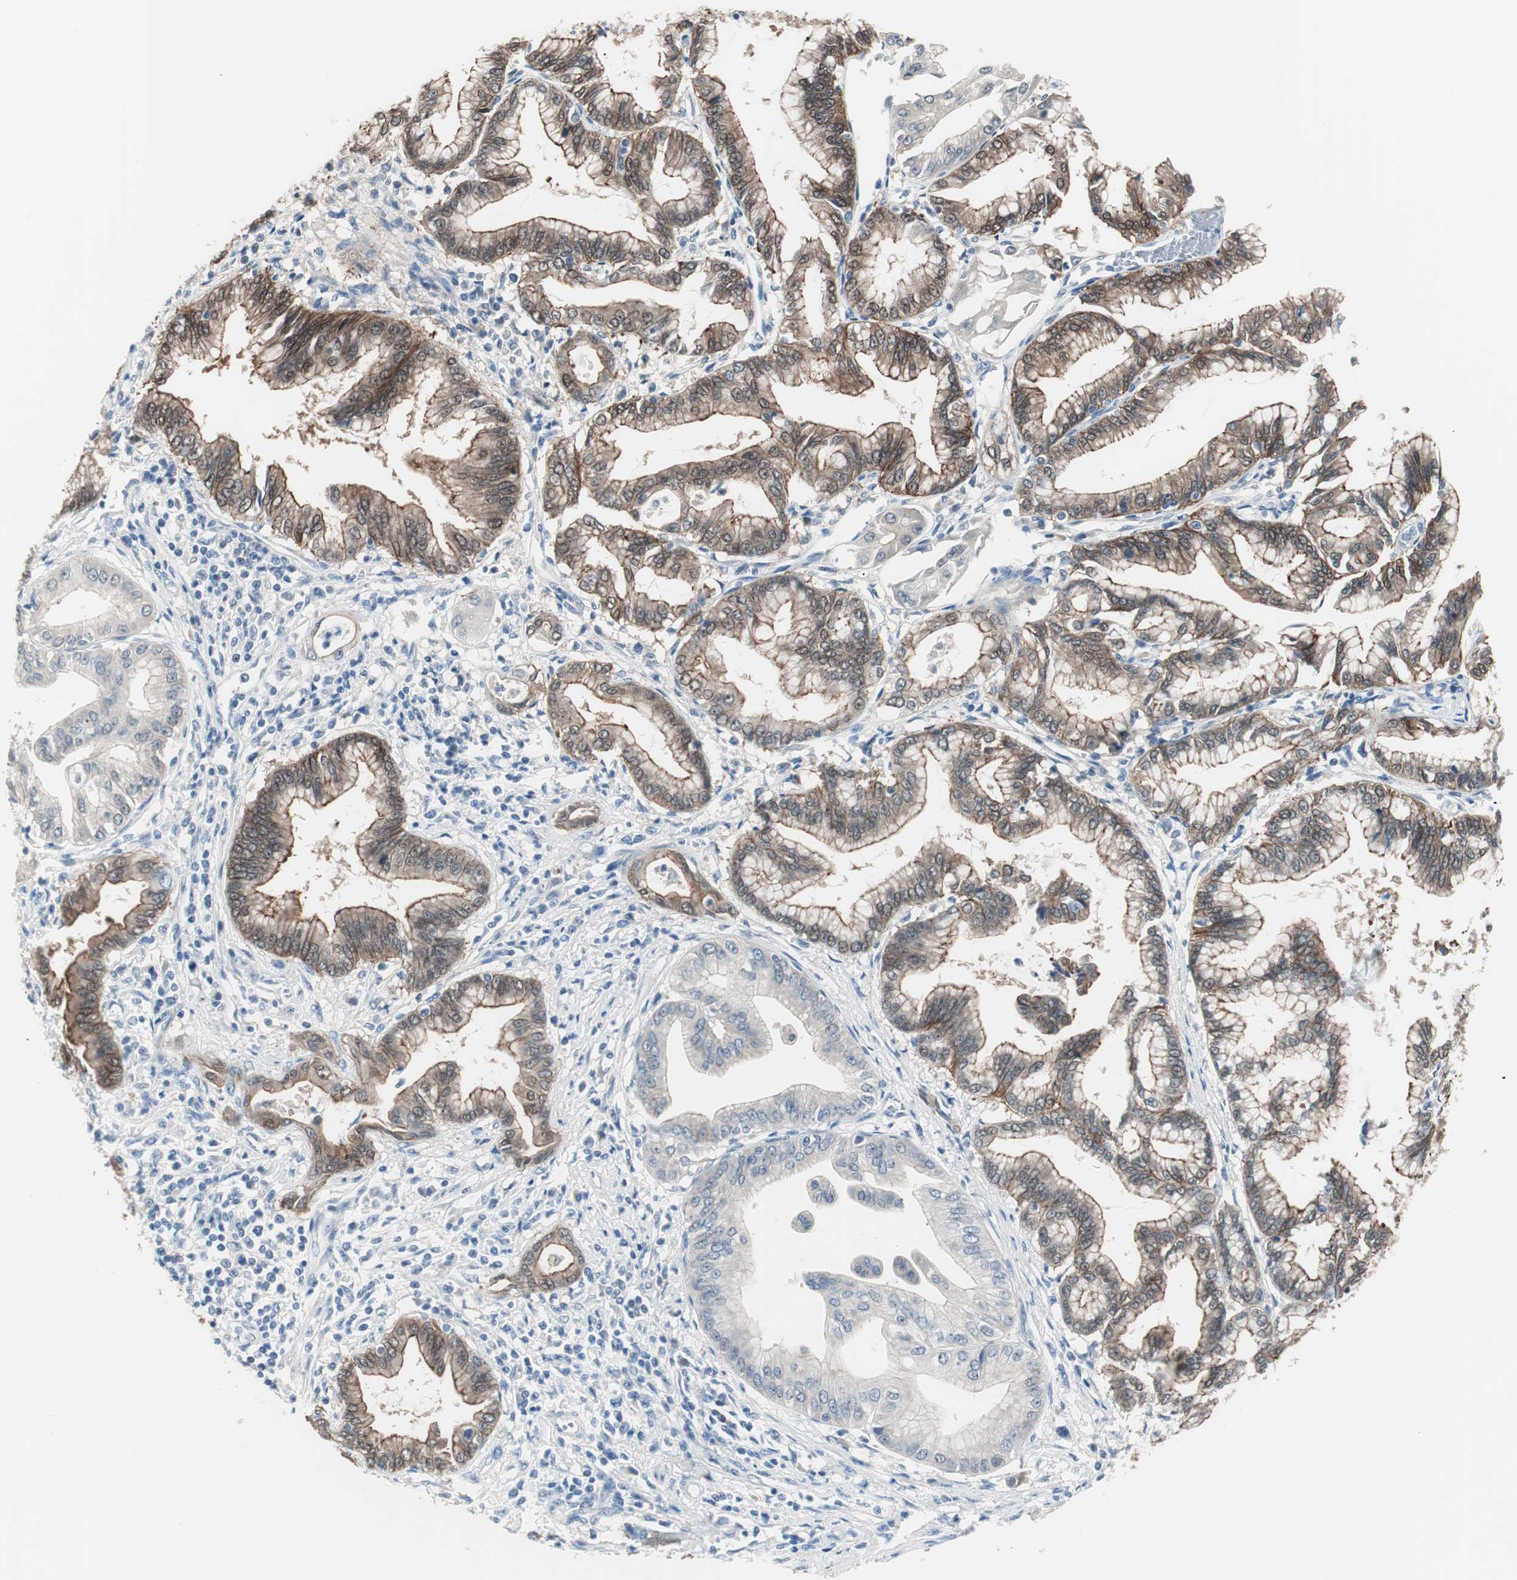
{"staining": {"intensity": "strong", "quantity": ">75%", "location": "cytoplasmic/membranous"}, "tissue": "pancreatic cancer", "cell_type": "Tumor cells", "image_type": "cancer", "snomed": [{"axis": "morphology", "description": "Adenocarcinoma, NOS"}, {"axis": "topography", "description": "Pancreas"}], "caption": "A photomicrograph of human pancreatic cancer (adenocarcinoma) stained for a protein exhibits strong cytoplasmic/membranous brown staining in tumor cells.", "gene": "VIL1", "patient": {"sex": "female", "age": 64}}